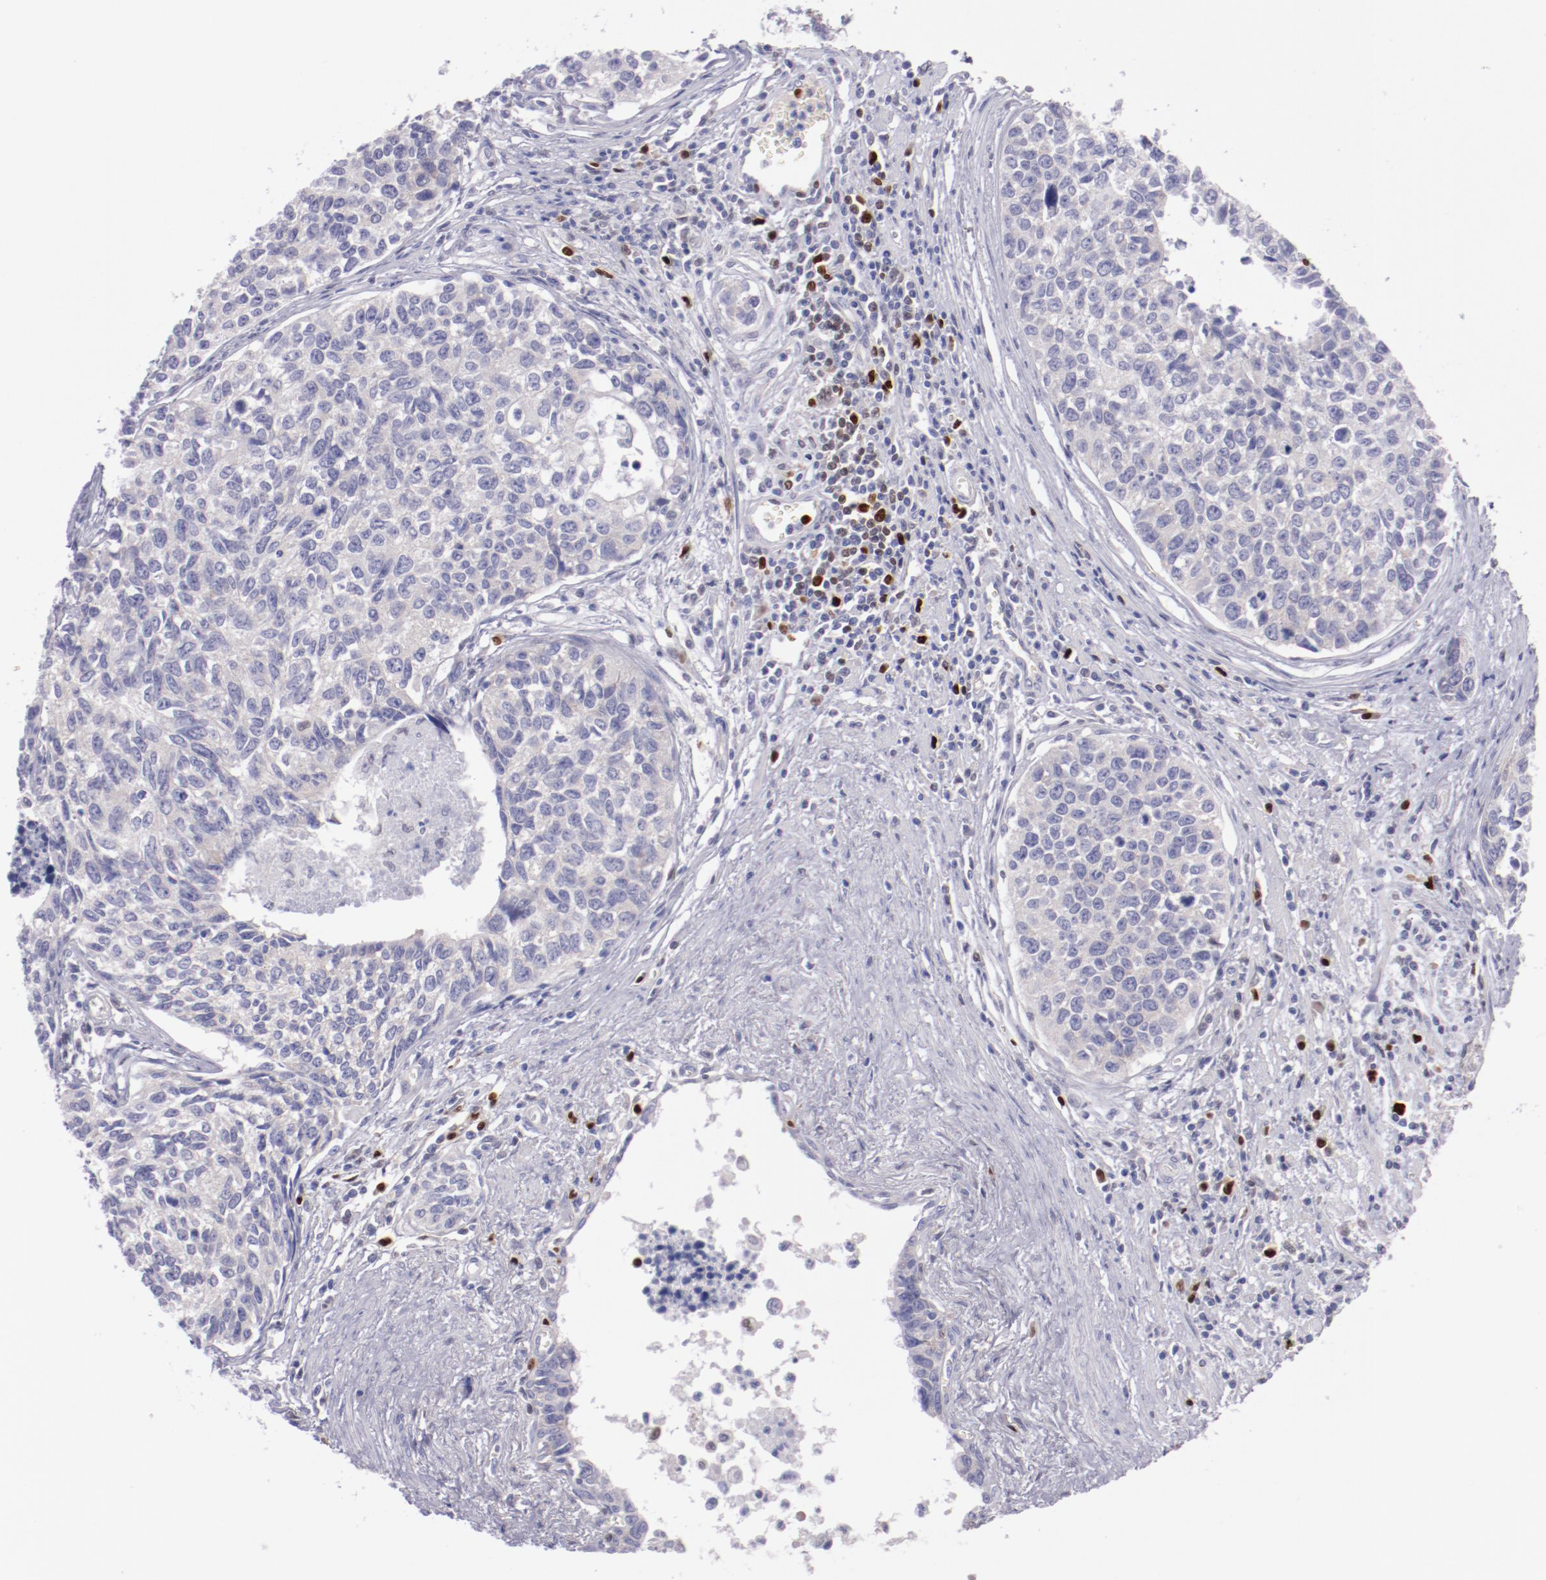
{"staining": {"intensity": "weak", "quantity": "<25%", "location": "cytoplasmic/membranous"}, "tissue": "urothelial cancer", "cell_type": "Tumor cells", "image_type": "cancer", "snomed": [{"axis": "morphology", "description": "Urothelial carcinoma, High grade"}, {"axis": "topography", "description": "Urinary bladder"}], "caption": "Urothelial cancer was stained to show a protein in brown. There is no significant staining in tumor cells.", "gene": "IRF8", "patient": {"sex": "male", "age": 81}}